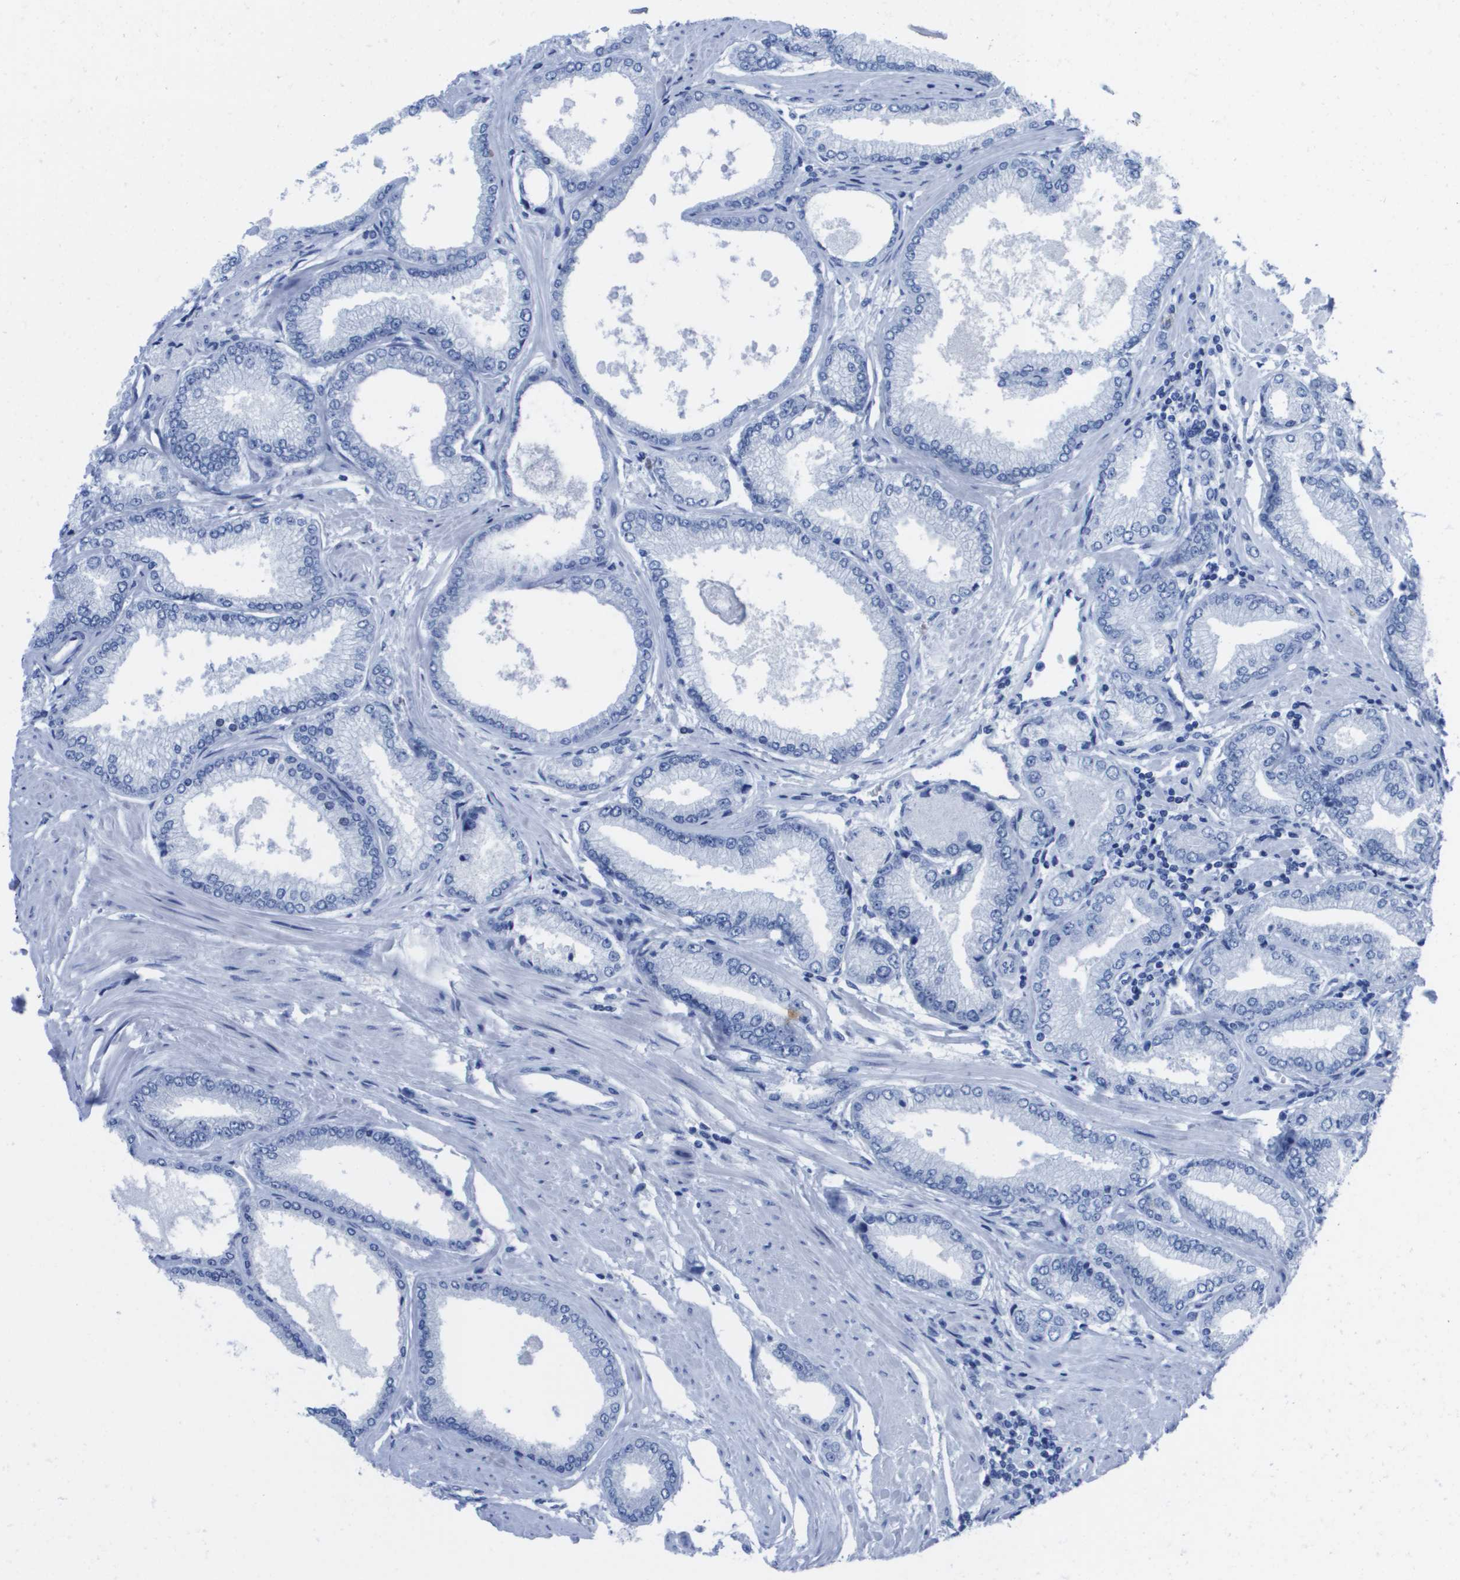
{"staining": {"intensity": "negative", "quantity": "none", "location": "none"}, "tissue": "prostate cancer", "cell_type": "Tumor cells", "image_type": "cancer", "snomed": [{"axis": "morphology", "description": "Adenocarcinoma, High grade"}, {"axis": "topography", "description": "Prostate"}], "caption": "Adenocarcinoma (high-grade) (prostate) stained for a protein using IHC exhibits no expression tumor cells.", "gene": "KCNA3", "patient": {"sex": "male", "age": 61}}